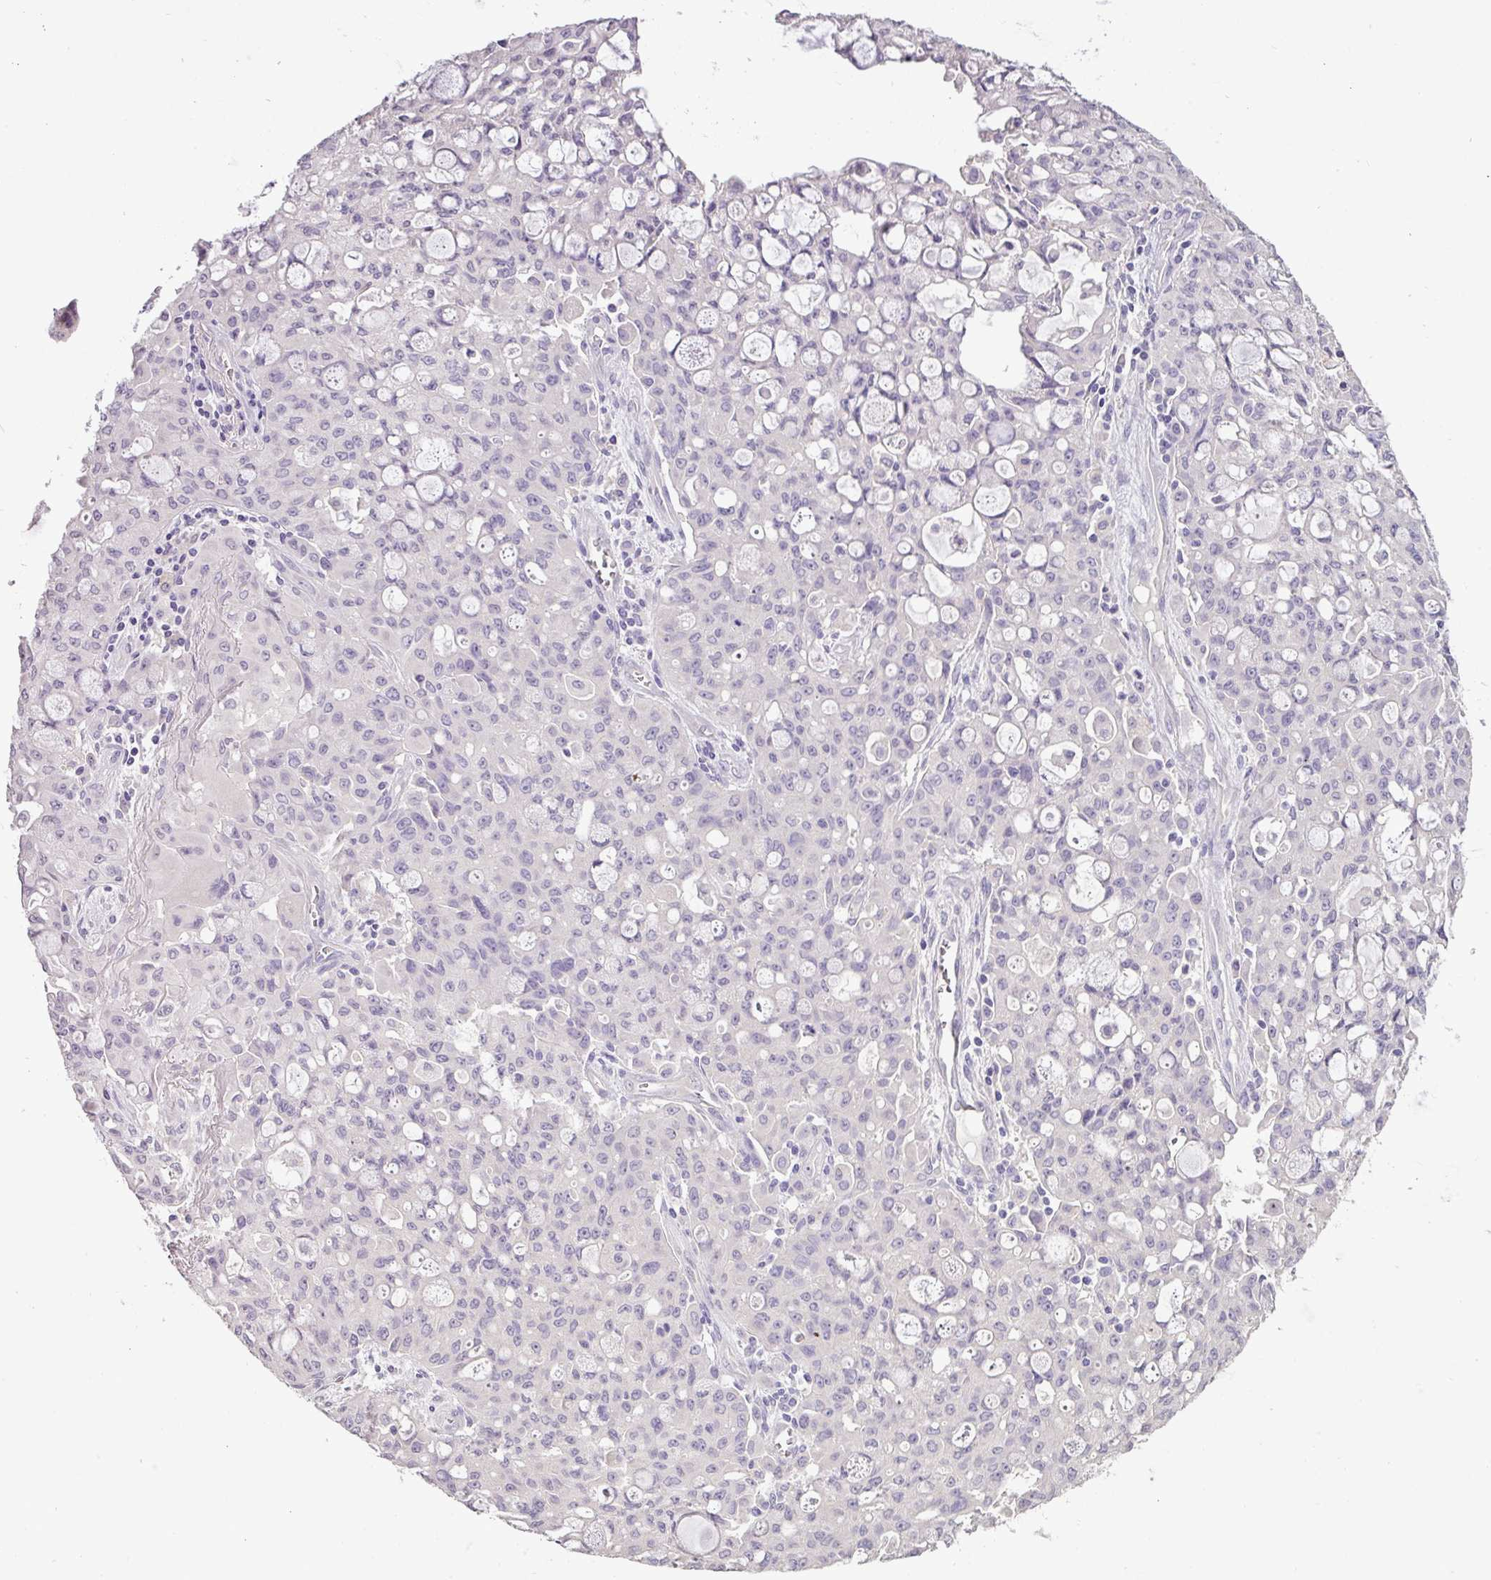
{"staining": {"intensity": "negative", "quantity": "none", "location": "none"}, "tissue": "lung cancer", "cell_type": "Tumor cells", "image_type": "cancer", "snomed": [{"axis": "morphology", "description": "Adenocarcinoma, NOS"}, {"axis": "topography", "description": "Lung"}], "caption": "Adenocarcinoma (lung) stained for a protein using immunohistochemistry (IHC) exhibits no positivity tumor cells.", "gene": "BRINP2", "patient": {"sex": "female", "age": 44}}